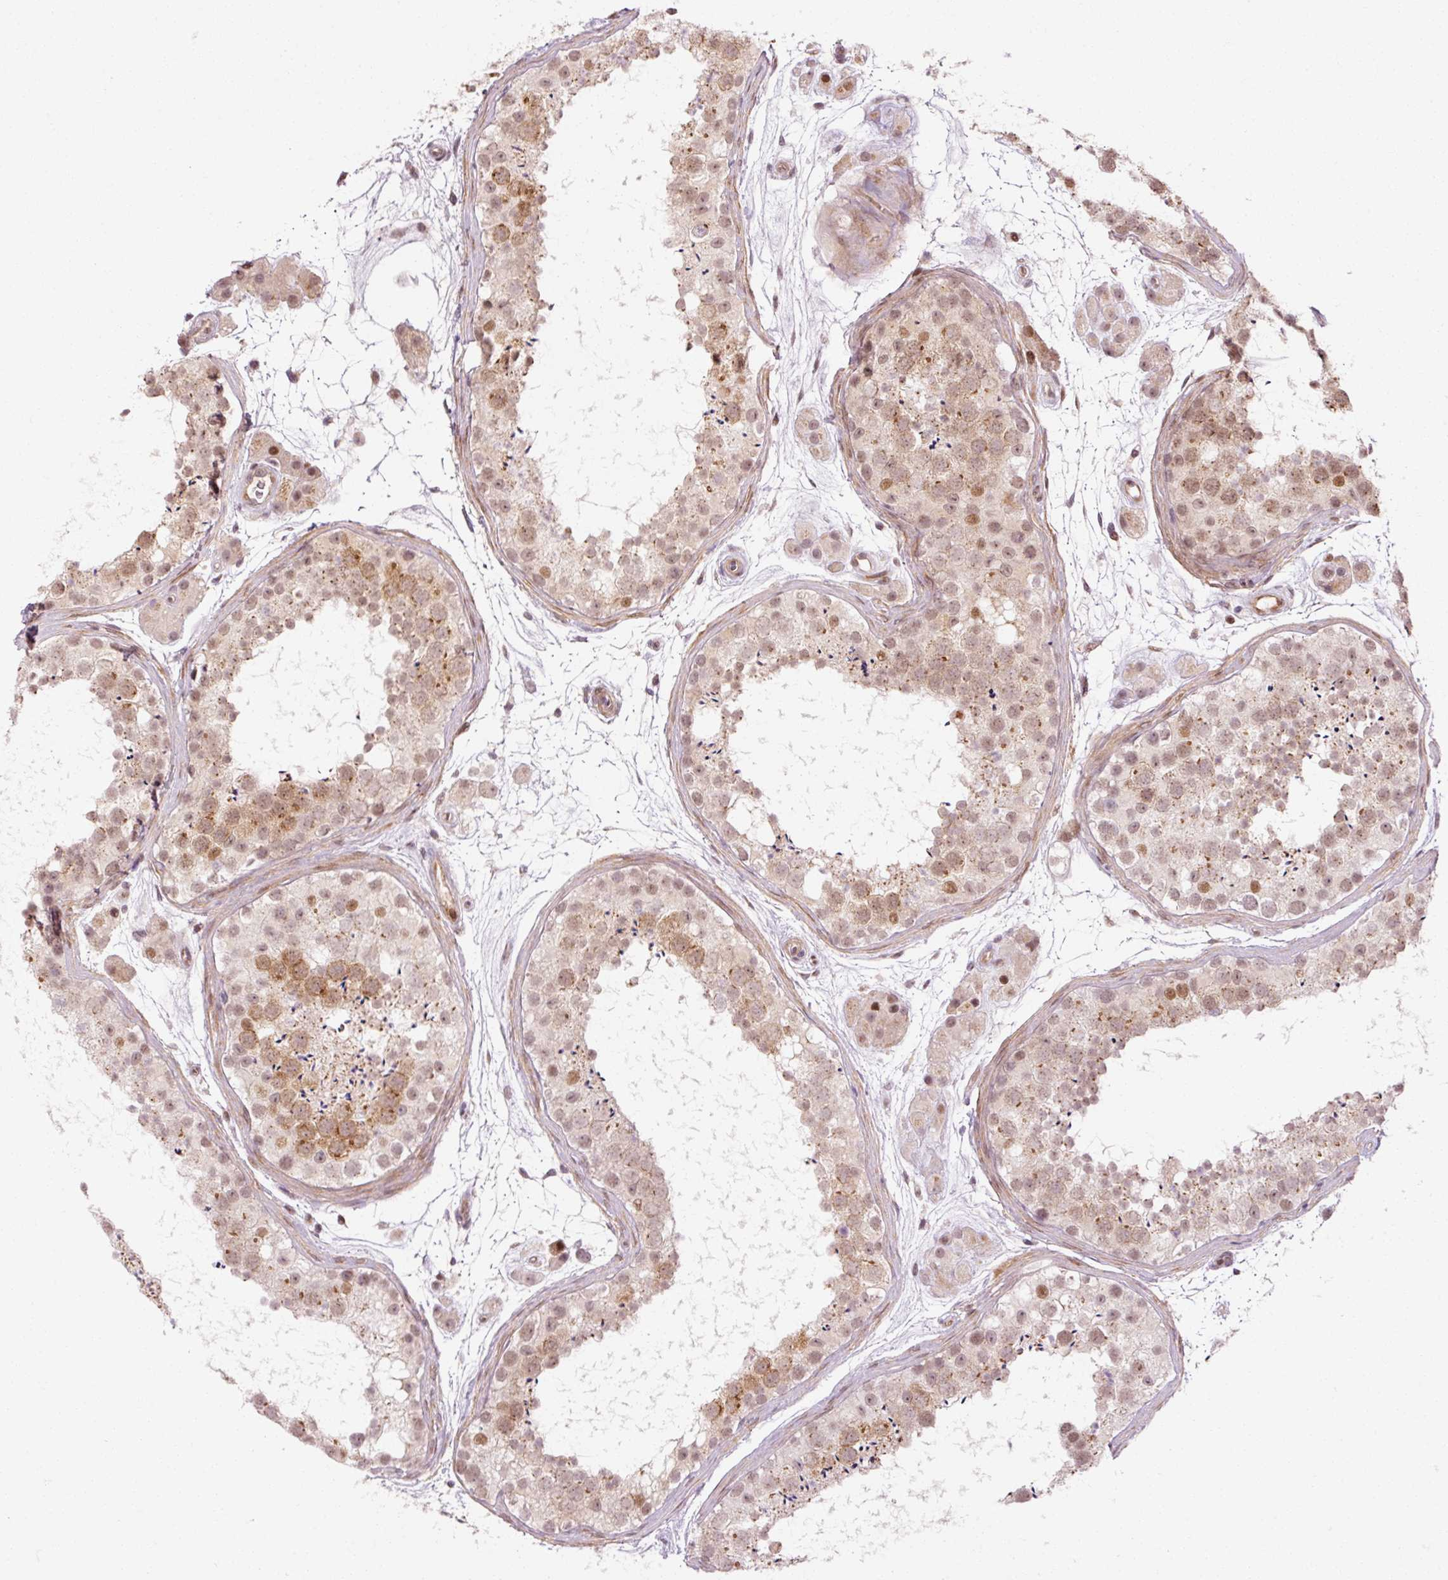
{"staining": {"intensity": "moderate", "quantity": "25%-75%", "location": "cytoplasmic/membranous,nuclear"}, "tissue": "testis", "cell_type": "Cells in seminiferous ducts", "image_type": "normal", "snomed": [{"axis": "morphology", "description": "Normal tissue, NOS"}, {"axis": "topography", "description": "Testis"}], "caption": "Protein staining demonstrates moderate cytoplasmic/membranous,nuclear positivity in about 25%-75% of cells in seminiferous ducts in normal testis.", "gene": "ANKRD20A1", "patient": {"sex": "male", "age": 41}}